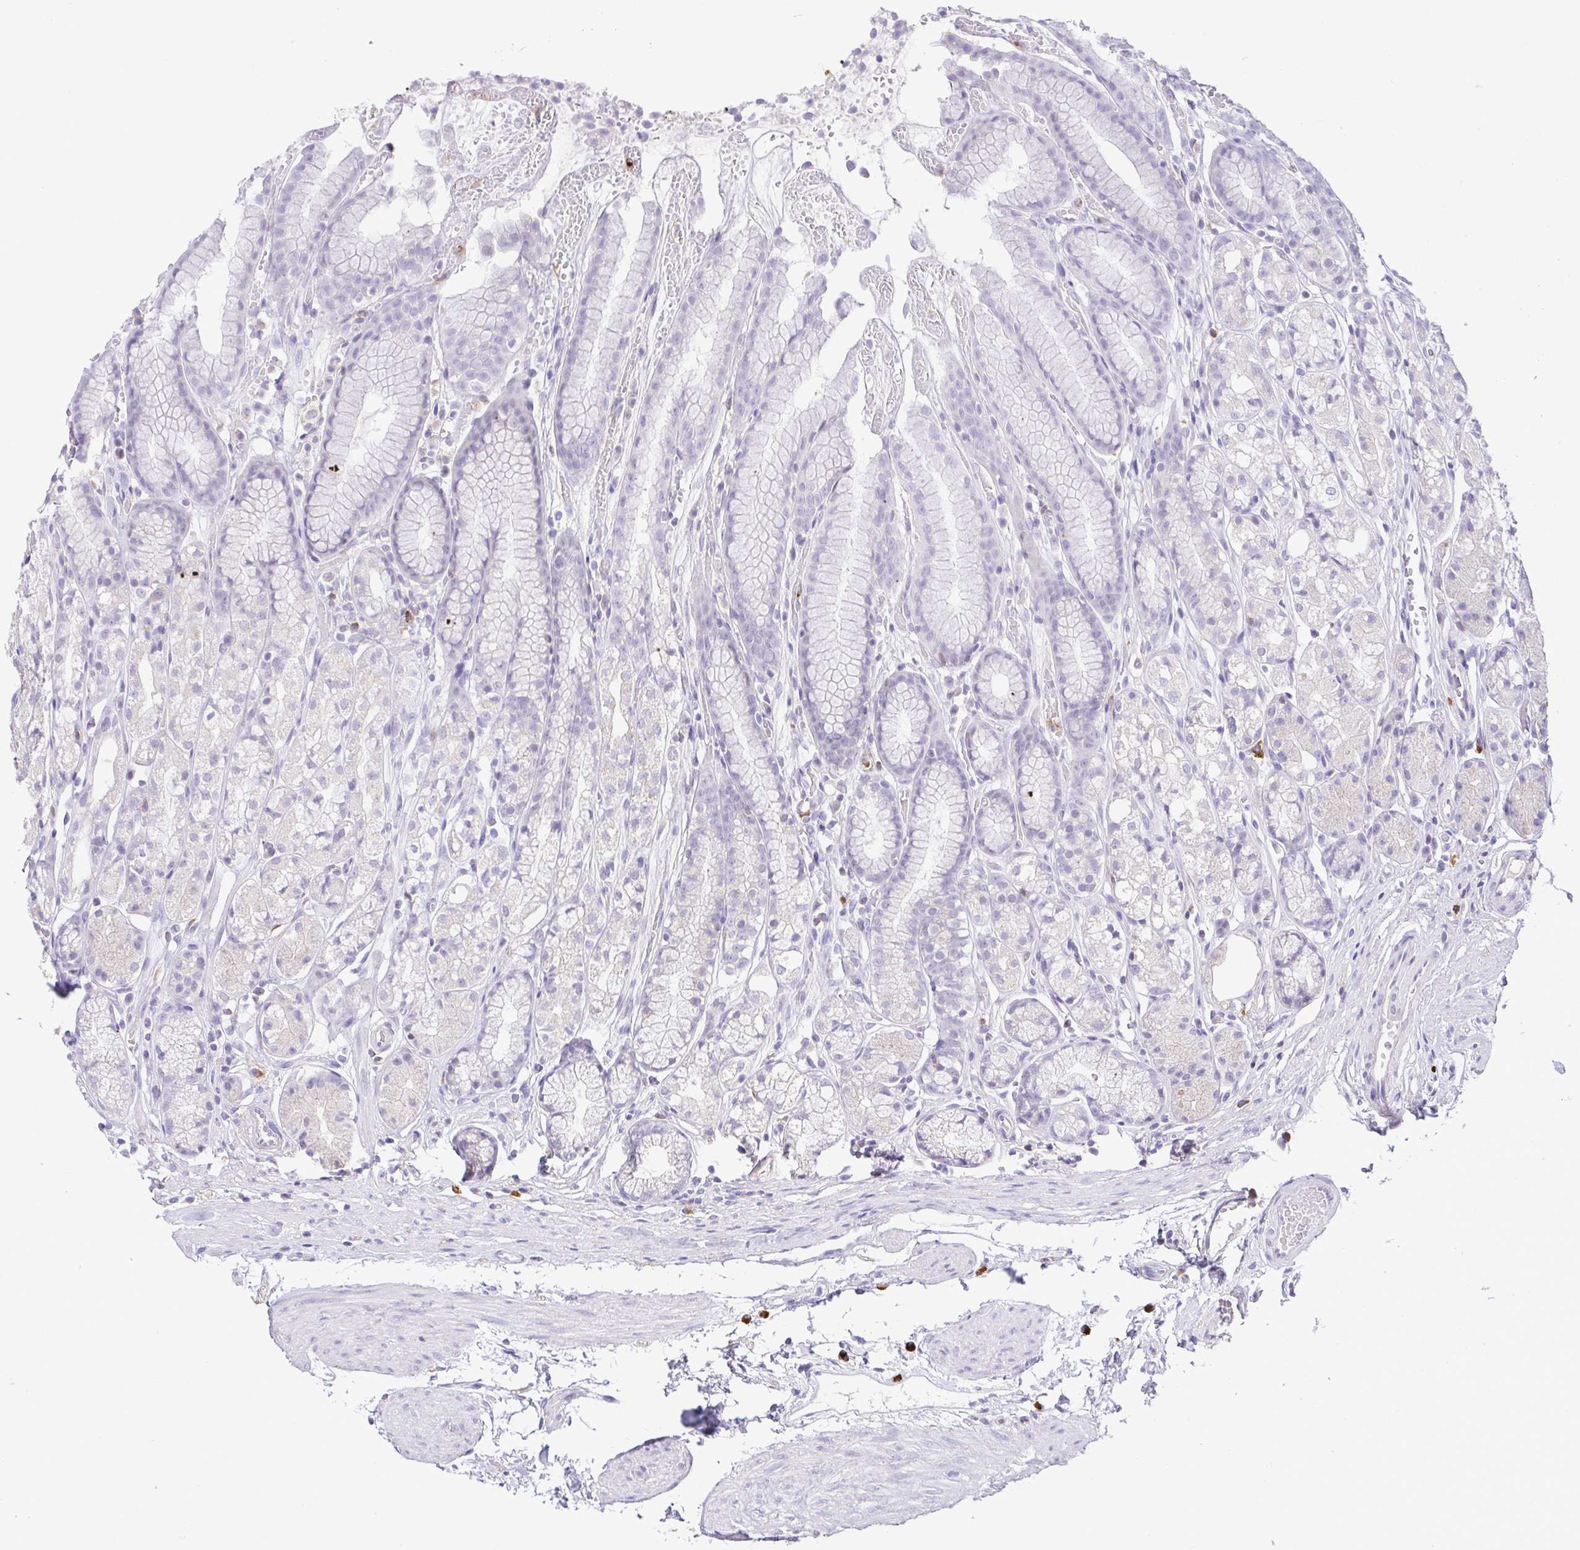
{"staining": {"intensity": "negative", "quantity": "none", "location": "none"}, "tissue": "stomach", "cell_type": "Glandular cells", "image_type": "normal", "snomed": [{"axis": "morphology", "description": "Normal tissue, NOS"}, {"axis": "topography", "description": "Smooth muscle"}, {"axis": "topography", "description": "Stomach"}], "caption": "High power microscopy histopathology image of an immunohistochemistry image of unremarkable stomach, revealing no significant positivity in glandular cells. (Brightfield microscopy of DAB (3,3'-diaminobenzidine) IHC at high magnification).", "gene": "PGLYRP1", "patient": {"sex": "male", "age": 70}}